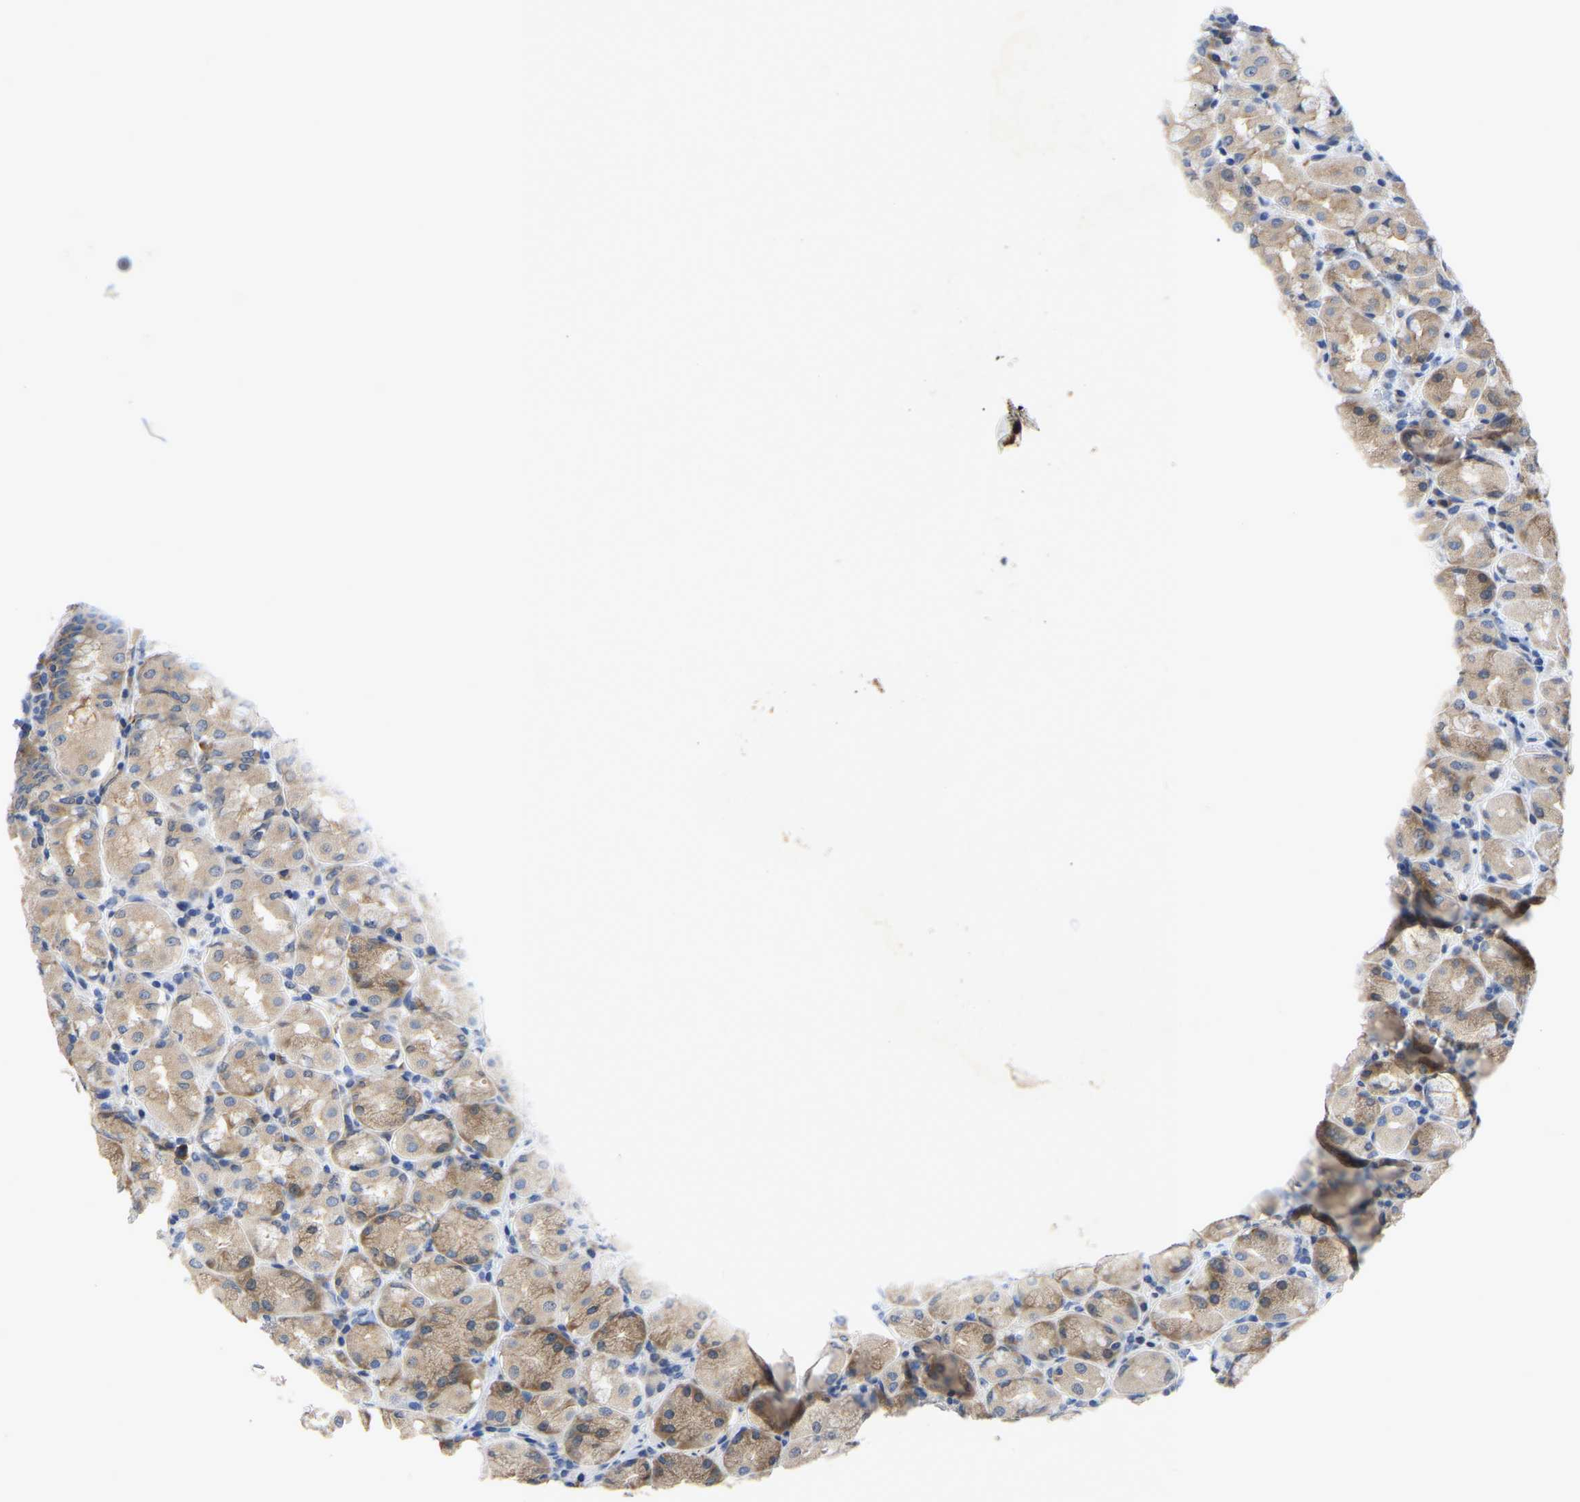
{"staining": {"intensity": "moderate", "quantity": ">75%", "location": "cytoplasmic/membranous"}, "tissue": "stomach", "cell_type": "Glandular cells", "image_type": "normal", "snomed": [{"axis": "morphology", "description": "Normal tissue, NOS"}, {"axis": "topography", "description": "Stomach"}, {"axis": "topography", "description": "Stomach, lower"}], "caption": "IHC staining of benign stomach, which reveals medium levels of moderate cytoplasmic/membranous staining in approximately >75% of glandular cells indicating moderate cytoplasmic/membranous protein staining. The staining was performed using DAB (brown) for protein detection and nuclei were counterstained in hematoxylin (blue).", "gene": "ABCA10", "patient": {"sex": "female", "age": 56}}